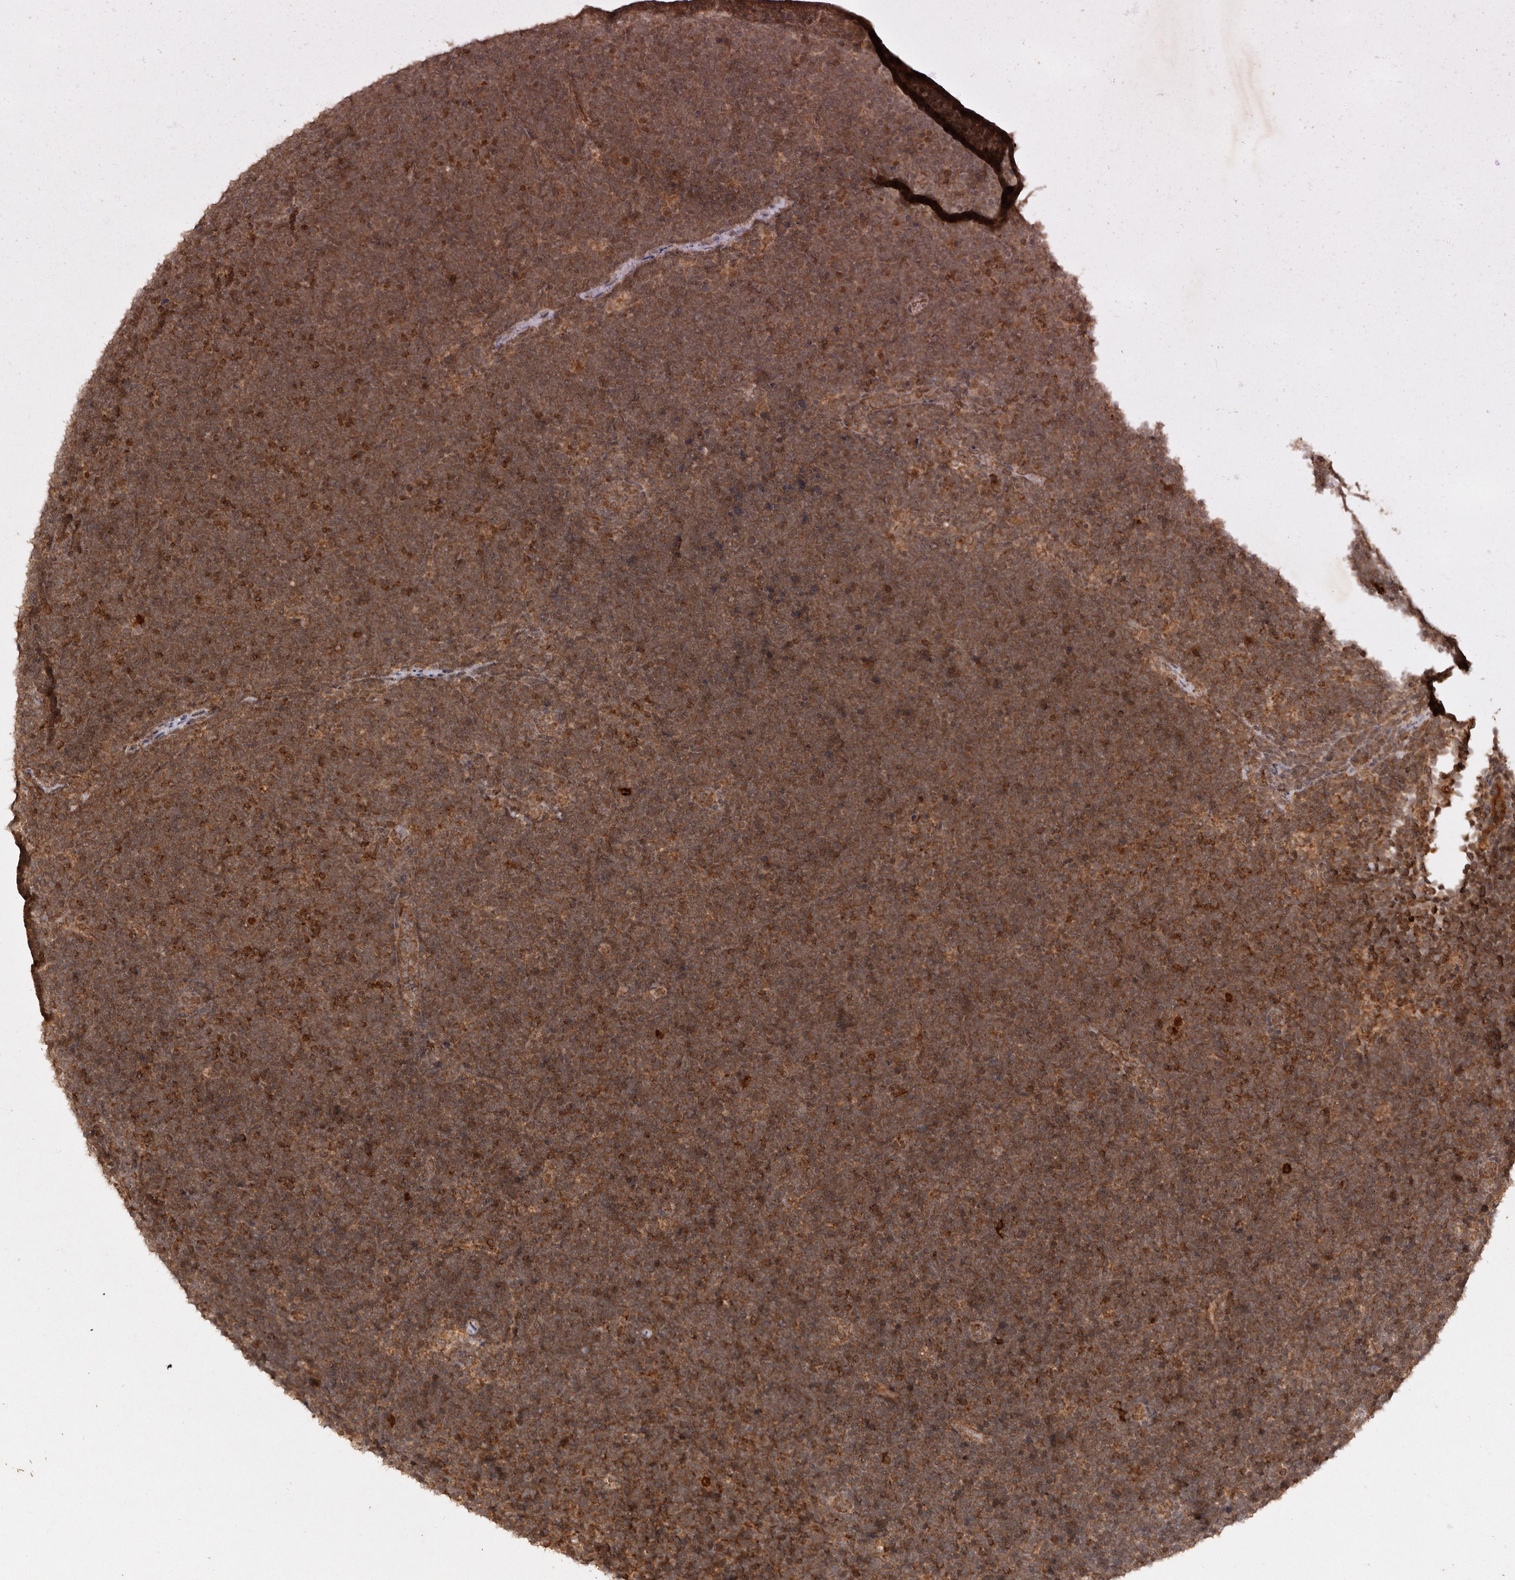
{"staining": {"intensity": "moderate", "quantity": ">75%", "location": "cytoplasmic/membranous"}, "tissue": "lymphoma", "cell_type": "Tumor cells", "image_type": "cancer", "snomed": [{"axis": "morphology", "description": "Malignant lymphoma, non-Hodgkin's type, High grade"}, {"axis": "topography", "description": "Lymph node"}], "caption": "Malignant lymphoma, non-Hodgkin's type (high-grade) was stained to show a protein in brown. There is medium levels of moderate cytoplasmic/membranous staining in about >75% of tumor cells. (Stains: DAB (3,3'-diaminobenzidine) in brown, nuclei in blue, Microscopy: brightfield microscopy at high magnification).", "gene": "TARS2", "patient": {"sex": "male", "age": 13}}